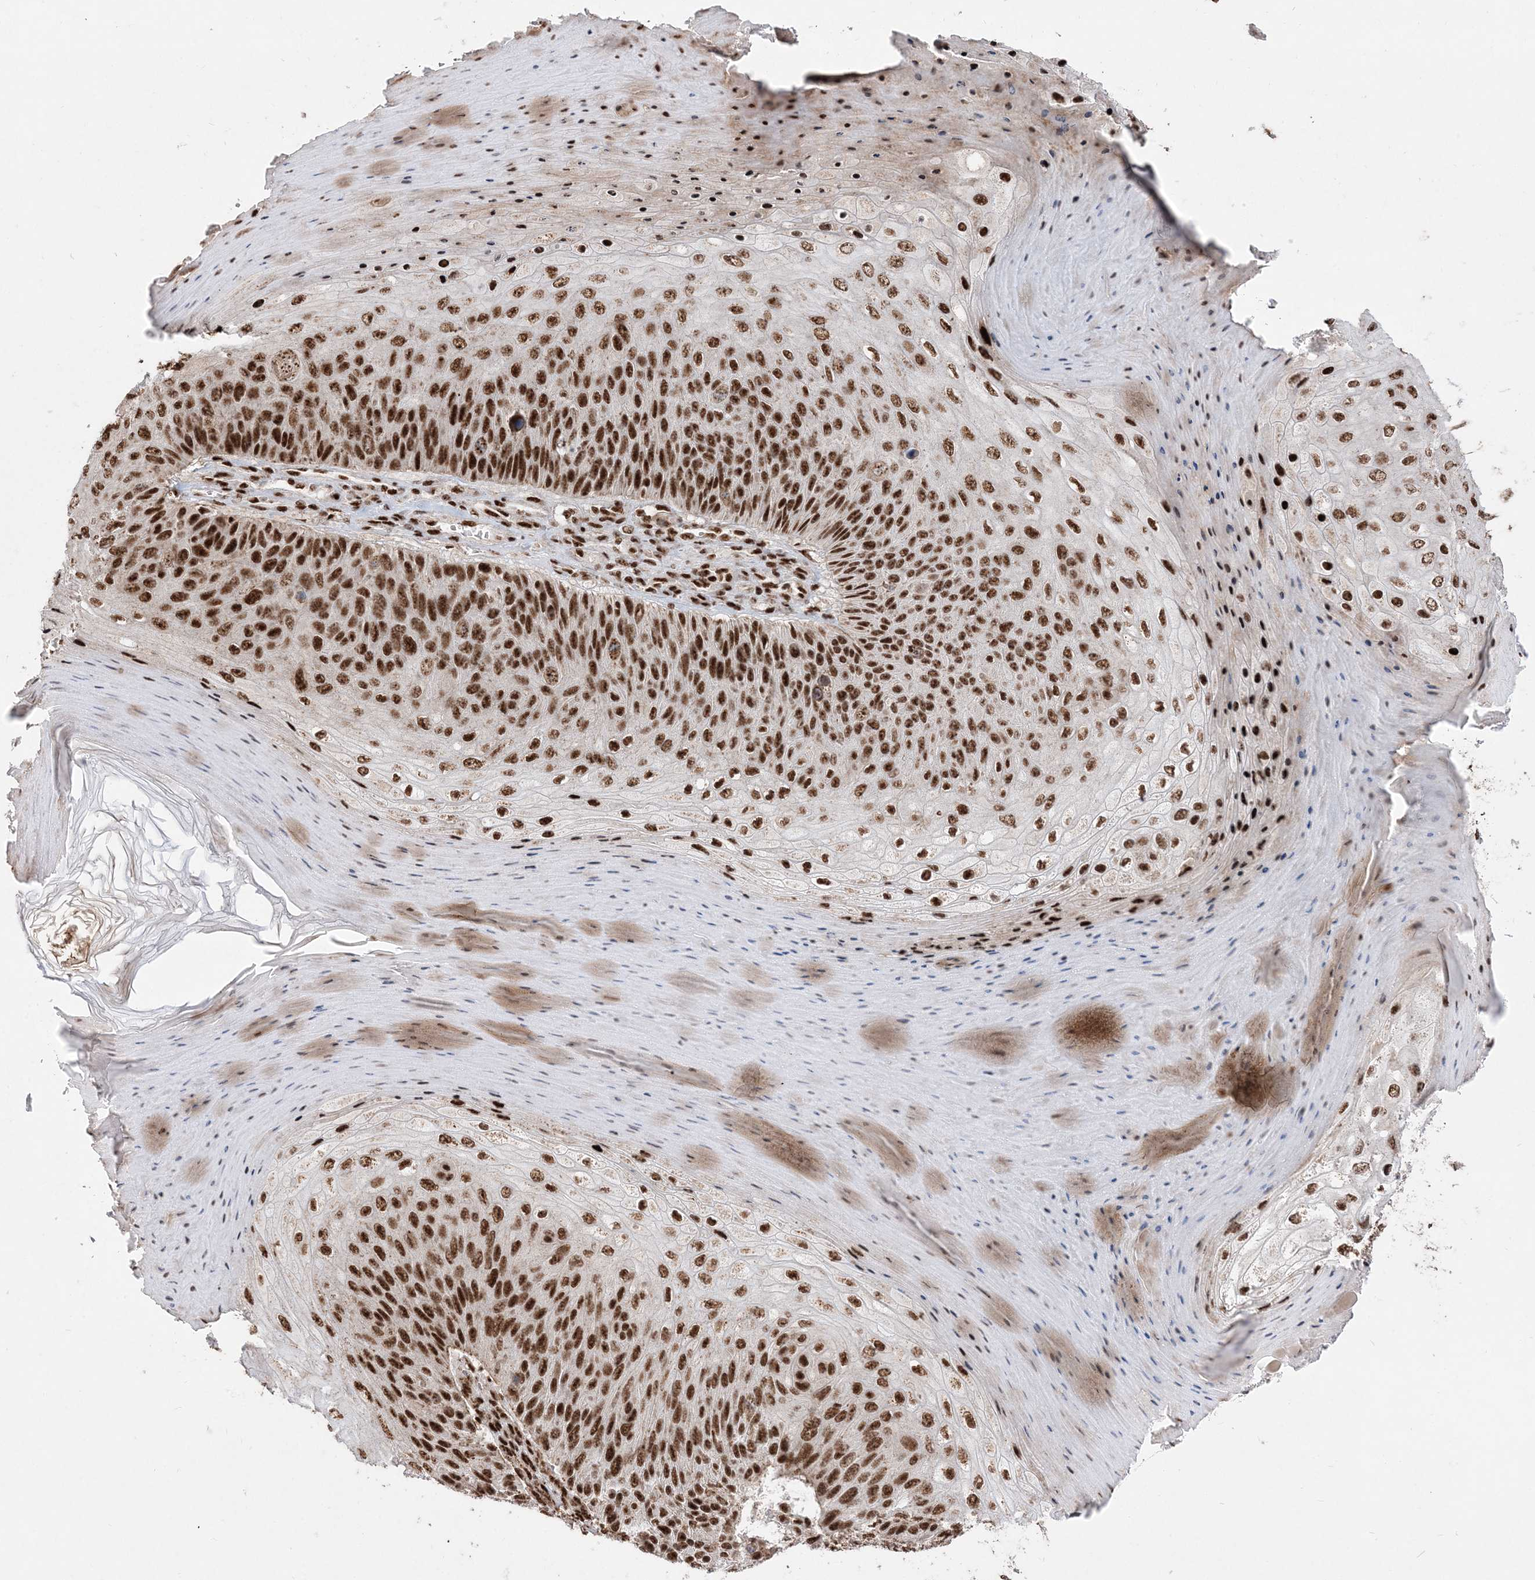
{"staining": {"intensity": "strong", "quantity": ">75%", "location": "nuclear"}, "tissue": "skin cancer", "cell_type": "Tumor cells", "image_type": "cancer", "snomed": [{"axis": "morphology", "description": "Squamous cell carcinoma, NOS"}, {"axis": "topography", "description": "Skin"}], "caption": "Protein positivity by IHC displays strong nuclear positivity in about >75% of tumor cells in skin cancer (squamous cell carcinoma). (Stains: DAB in brown, nuclei in blue, Microscopy: brightfield microscopy at high magnification).", "gene": "RBM17", "patient": {"sex": "female", "age": 88}}